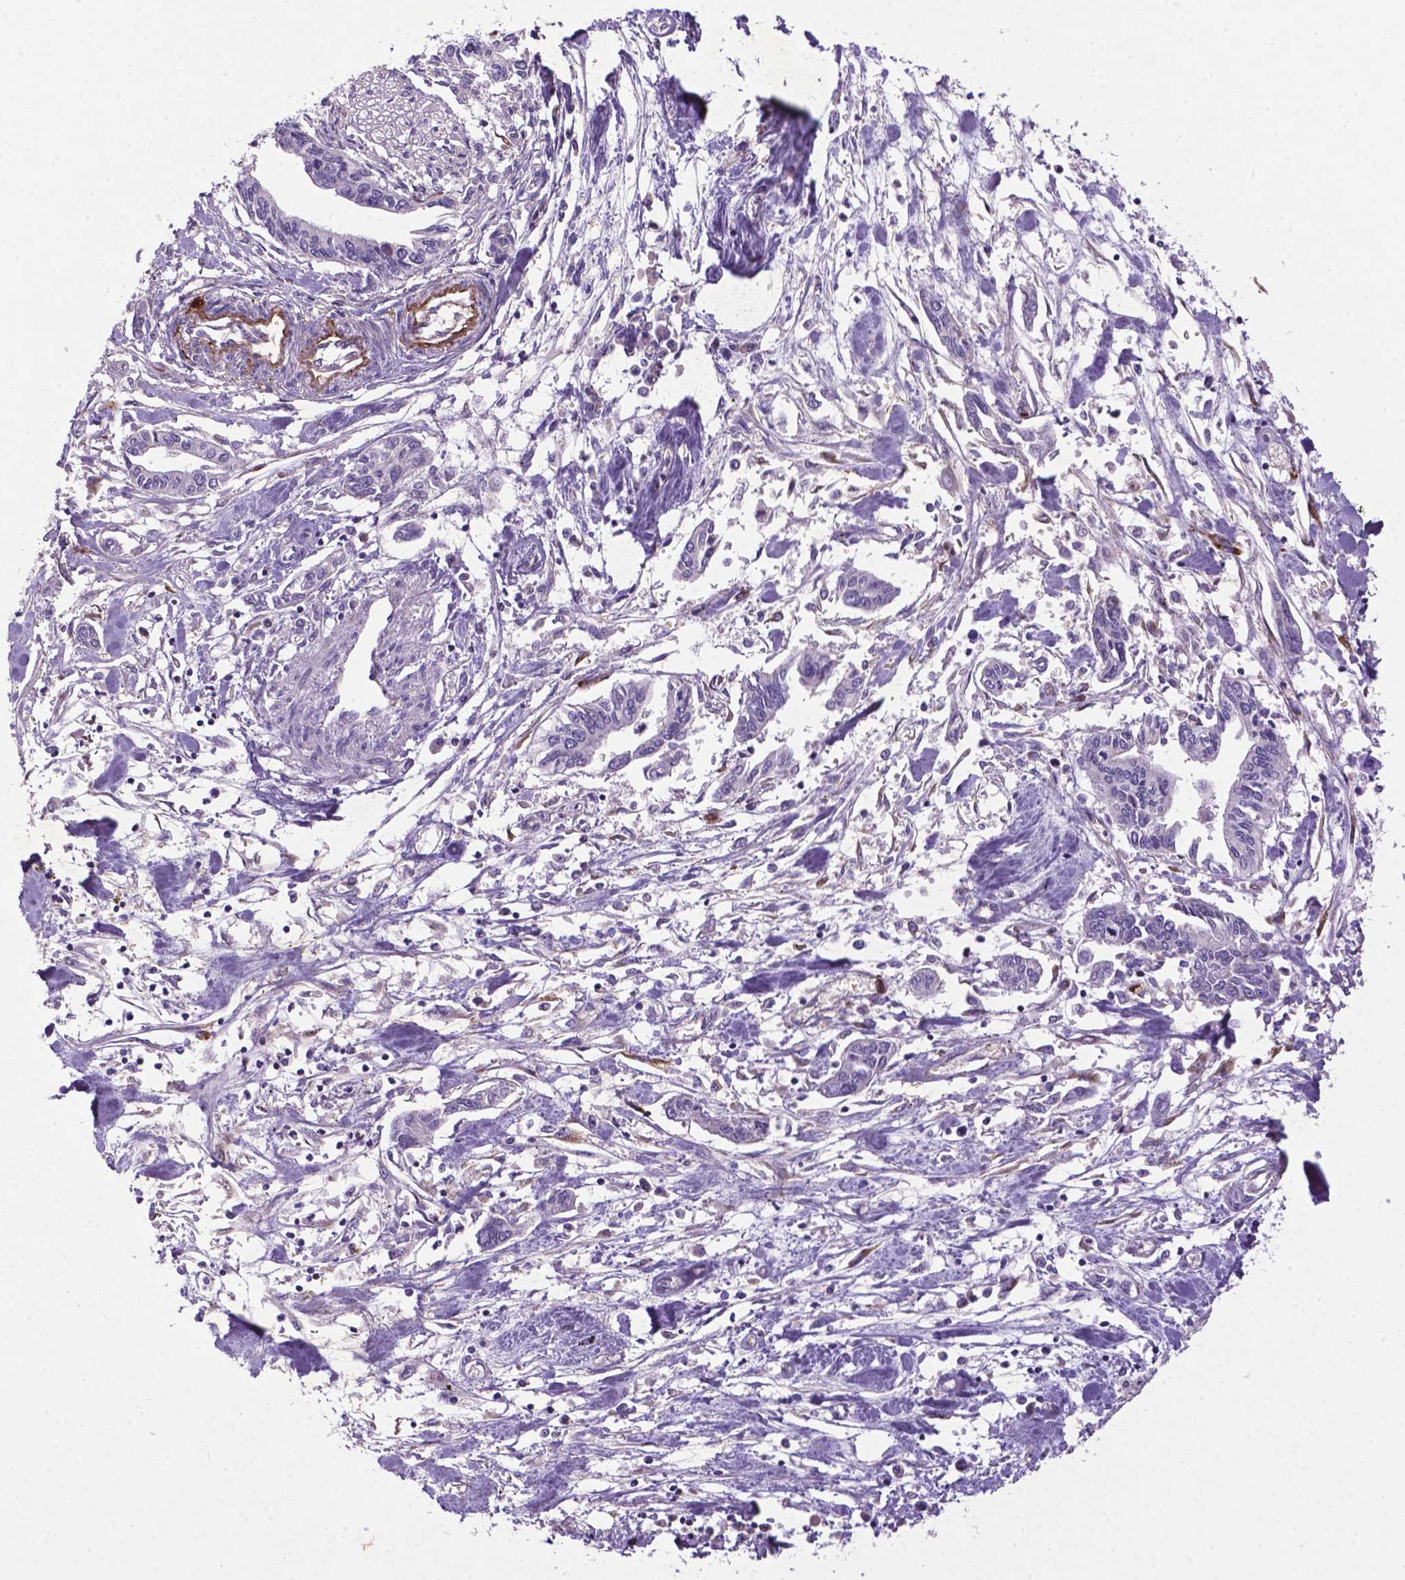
{"staining": {"intensity": "negative", "quantity": "none", "location": "none"}, "tissue": "pancreatic cancer", "cell_type": "Tumor cells", "image_type": "cancer", "snomed": [{"axis": "morphology", "description": "Adenocarcinoma, NOS"}, {"axis": "topography", "description": "Pancreas"}], "caption": "A histopathology image of pancreatic cancer (adenocarcinoma) stained for a protein reveals no brown staining in tumor cells.", "gene": "CCER2", "patient": {"sex": "male", "age": 60}}